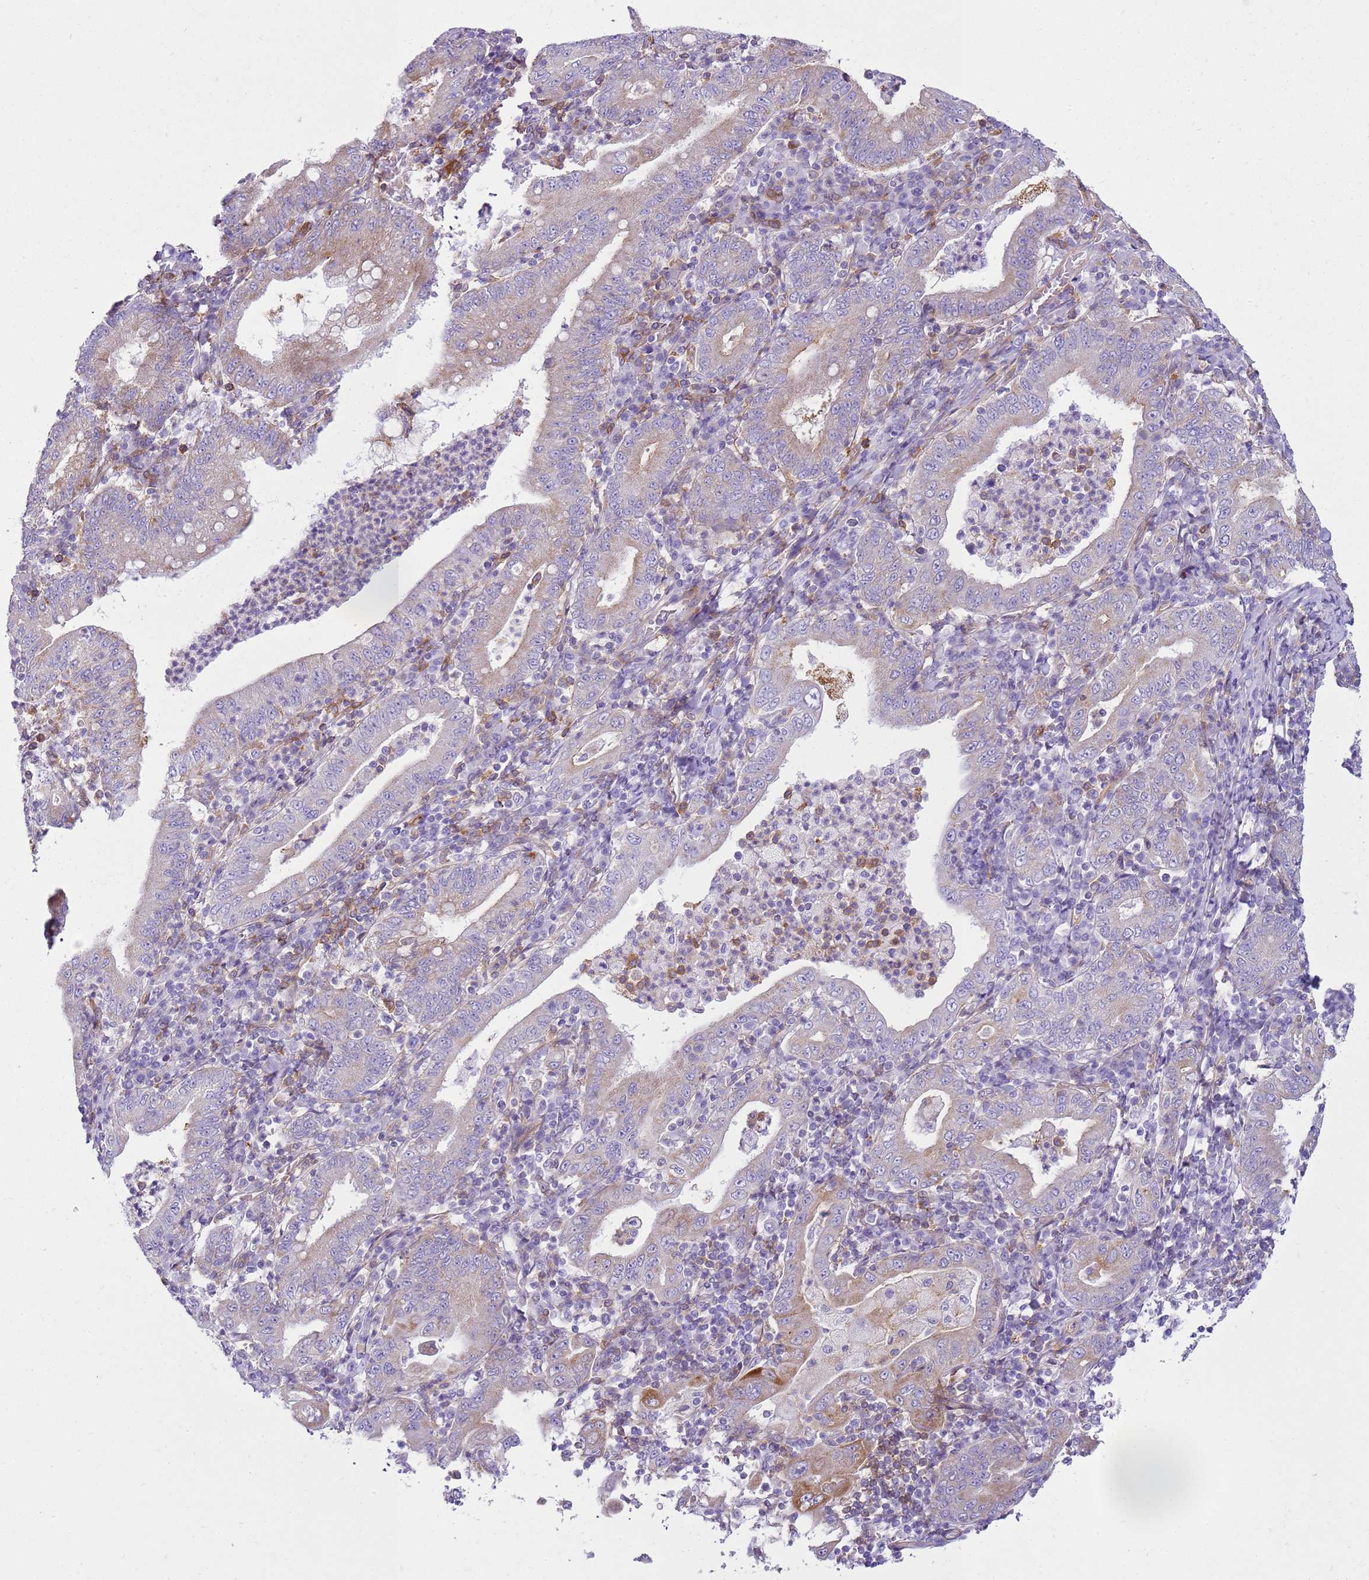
{"staining": {"intensity": "moderate", "quantity": "<25%", "location": "cytoplasmic/membranous"}, "tissue": "stomach cancer", "cell_type": "Tumor cells", "image_type": "cancer", "snomed": [{"axis": "morphology", "description": "Normal tissue, NOS"}, {"axis": "morphology", "description": "Adenocarcinoma, NOS"}, {"axis": "topography", "description": "Esophagus"}, {"axis": "topography", "description": "Stomach, upper"}, {"axis": "topography", "description": "Peripheral nerve tissue"}], "caption": "There is low levels of moderate cytoplasmic/membranous positivity in tumor cells of stomach adenocarcinoma, as demonstrated by immunohistochemical staining (brown color).", "gene": "SNX21", "patient": {"sex": "male", "age": 62}}